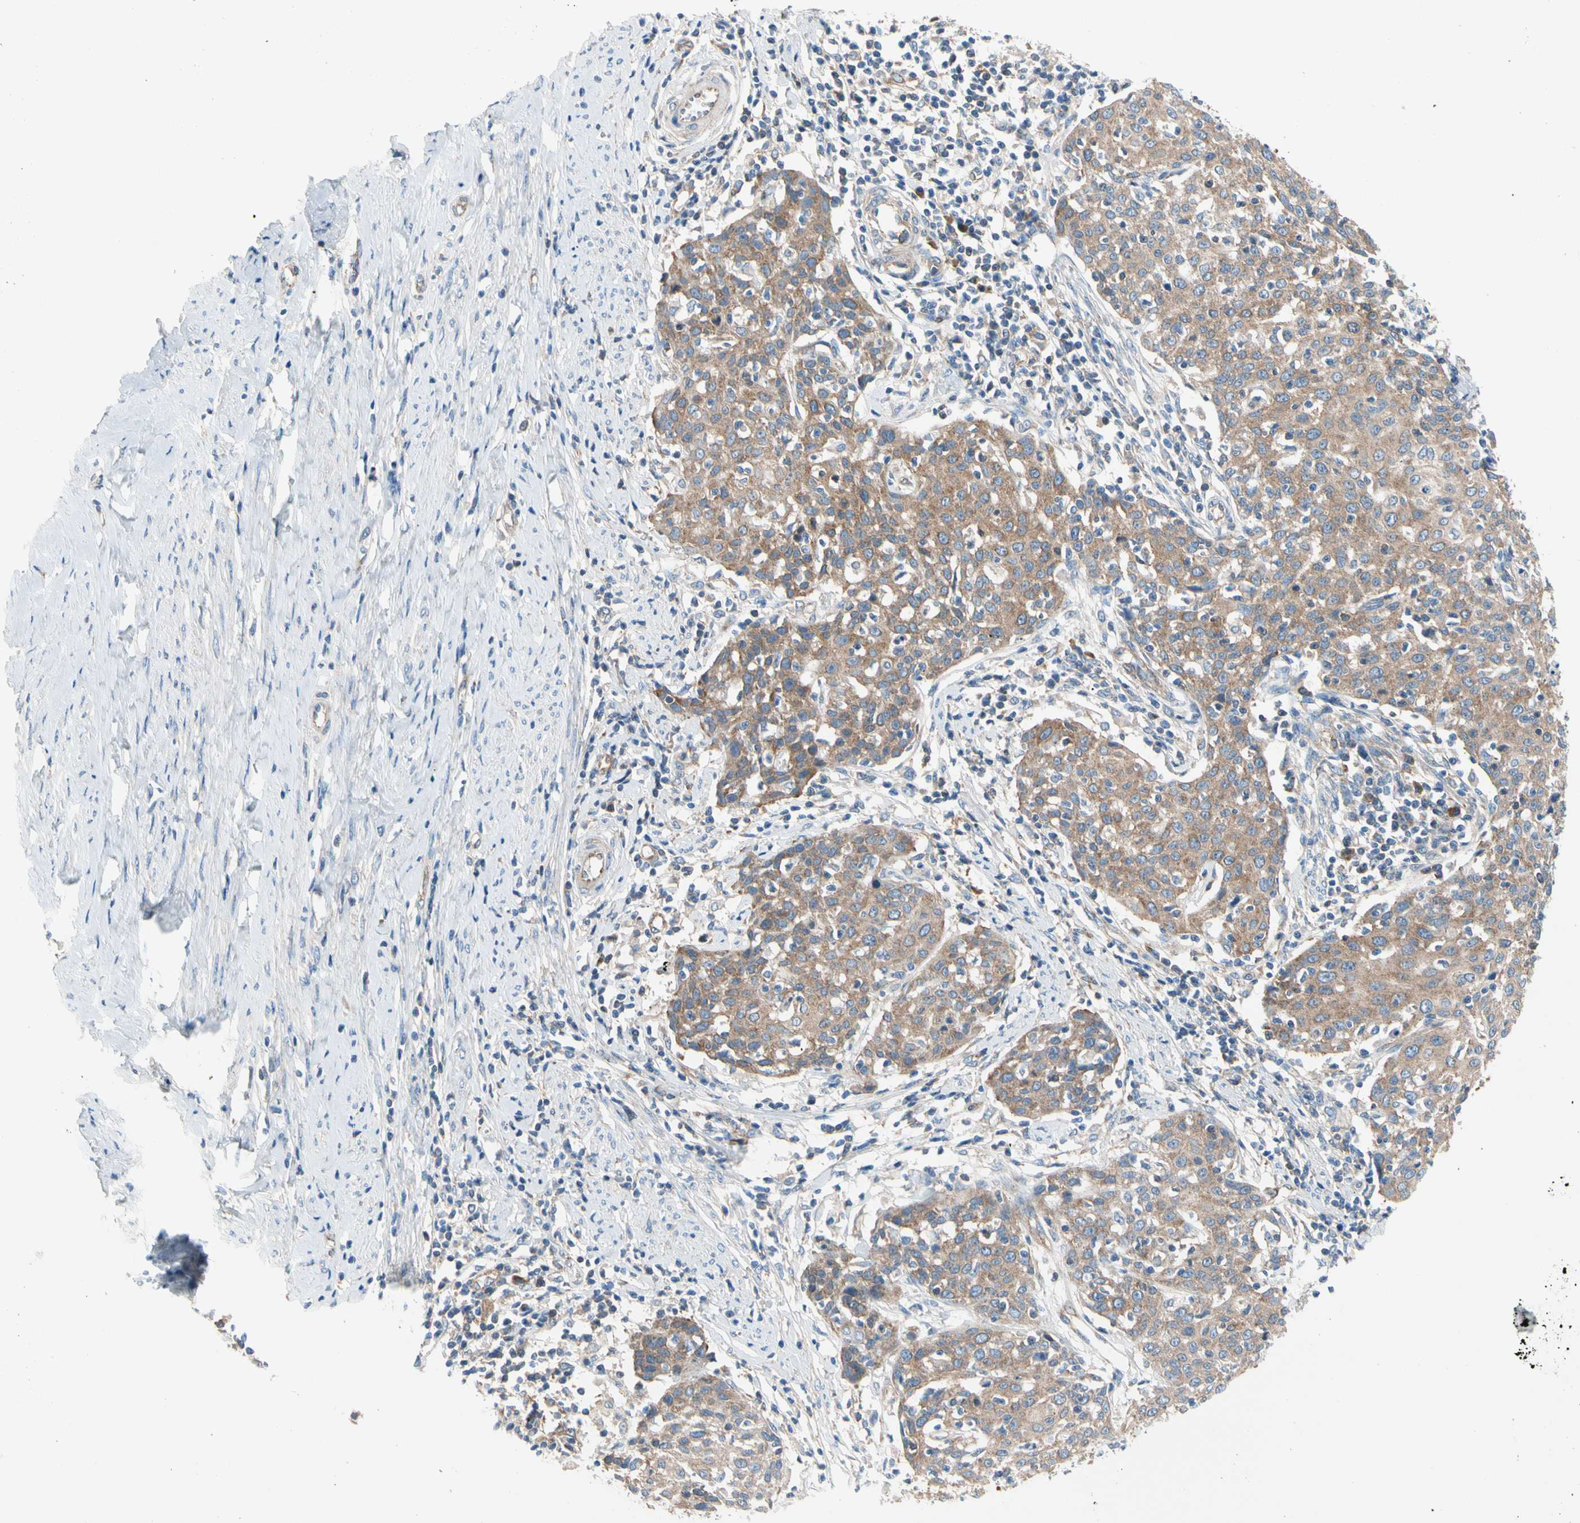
{"staining": {"intensity": "moderate", "quantity": ">75%", "location": "cytoplasmic/membranous"}, "tissue": "cervical cancer", "cell_type": "Tumor cells", "image_type": "cancer", "snomed": [{"axis": "morphology", "description": "Squamous cell carcinoma, NOS"}, {"axis": "topography", "description": "Cervix"}], "caption": "Cervical cancer stained with DAB IHC reveals medium levels of moderate cytoplasmic/membranous staining in about >75% of tumor cells.", "gene": "GPHN", "patient": {"sex": "female", "age": 38}}